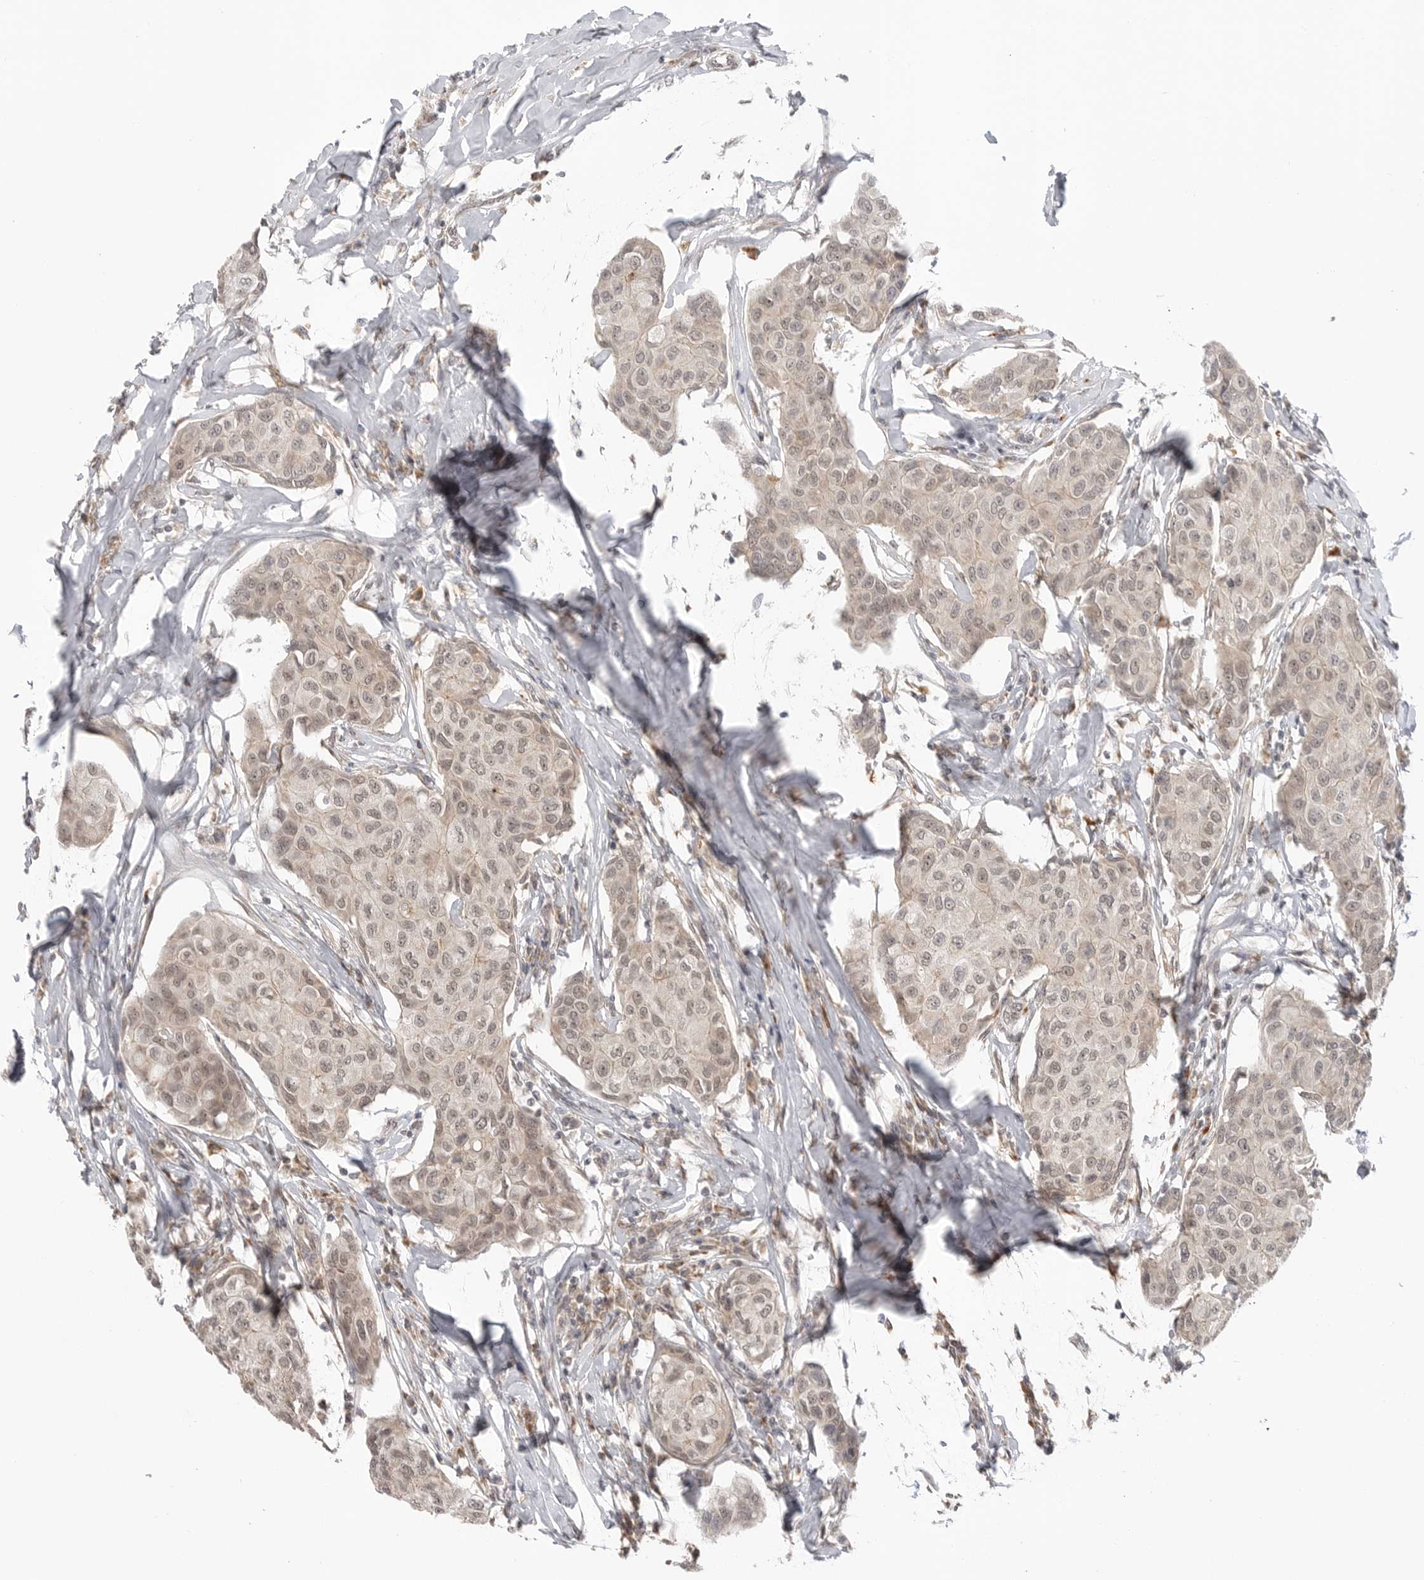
{"staining": {"intensity": "weak", "quantity": "25%-75%", "location": "nuclear"}, "tissue": "breast cancer", "cell_type": "Tumor cells", "image_type": "cancer", "snomed": [{"axis": "morphology", "description": "Duct carcinoma"}, {"axis": "topography", "description": "Breast"}], "caption": "A histopathology image of human infiltrating ductal carcinoma (breast) stained for a protein demonstrates weak nuclear brown staining in tumor cells.", "gene": "KALRN", "patient": {"sex": "female", "age": 80}}